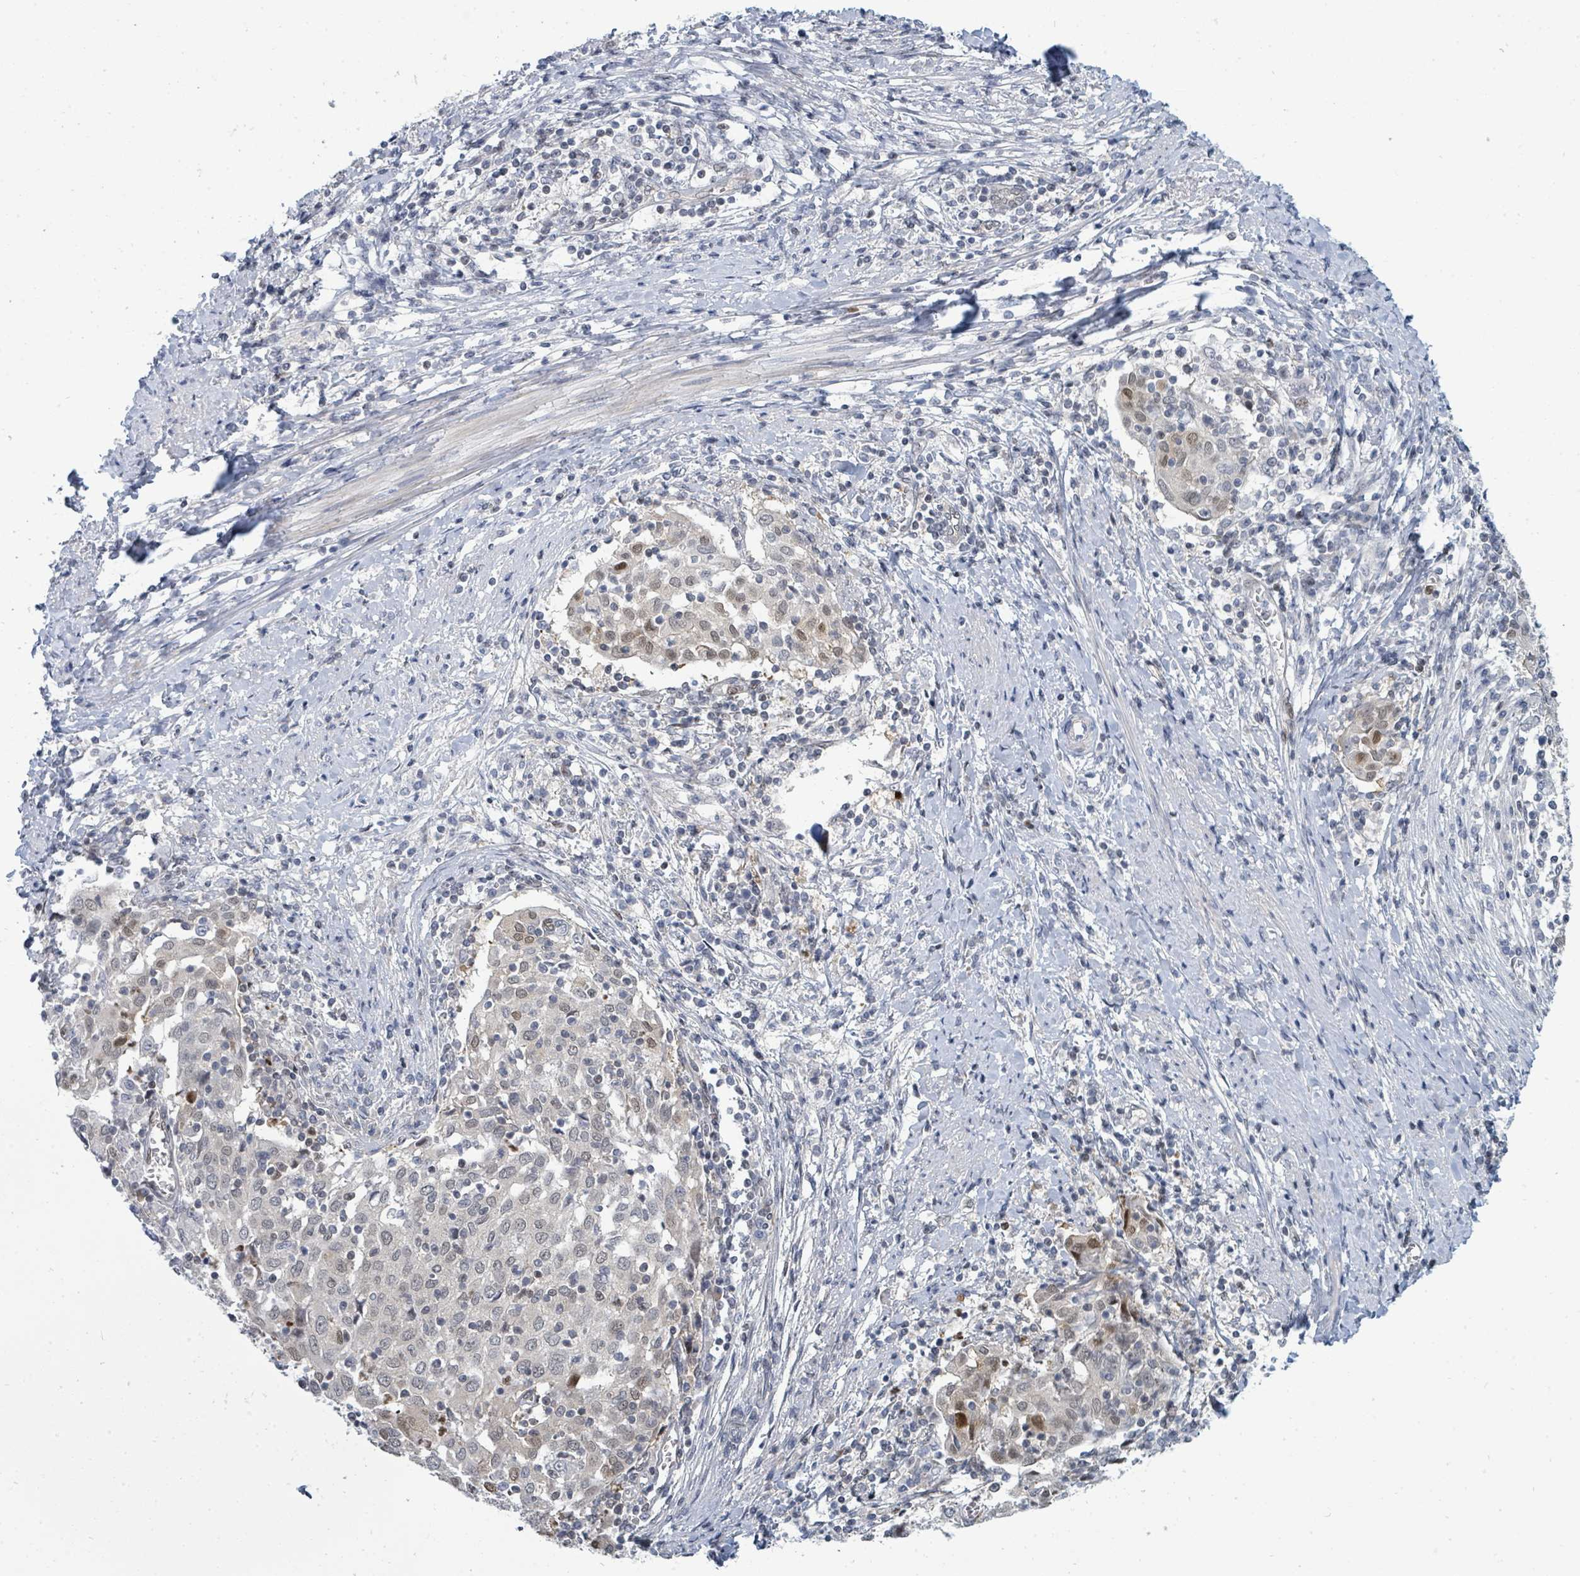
{"staining": {"intensity": "moderate", "quantity": "25%-75%", "location": "cytoplasmic/membranous,nuclear"}, "tissue": "cervical cancer", "cell_type": "Tumor cells", "image_type": "cancer", "snomed": [{"axis": "morphology", "description": "Squamous cell carcinoma, NOS"}, {"axis": "topography", "description": "Cervix"}], "caption": "Cervical squamous cell carcinoma stained with IHC shows moderate cytoplasmic/membranous and nuclear positivity in approximately 25%-75% of tumor cells. The protein of interest is shown in brown color, while the nuclei are stained blue.", "gene": "SUMO4", "patient": {"sex": "female", "age": 52}}